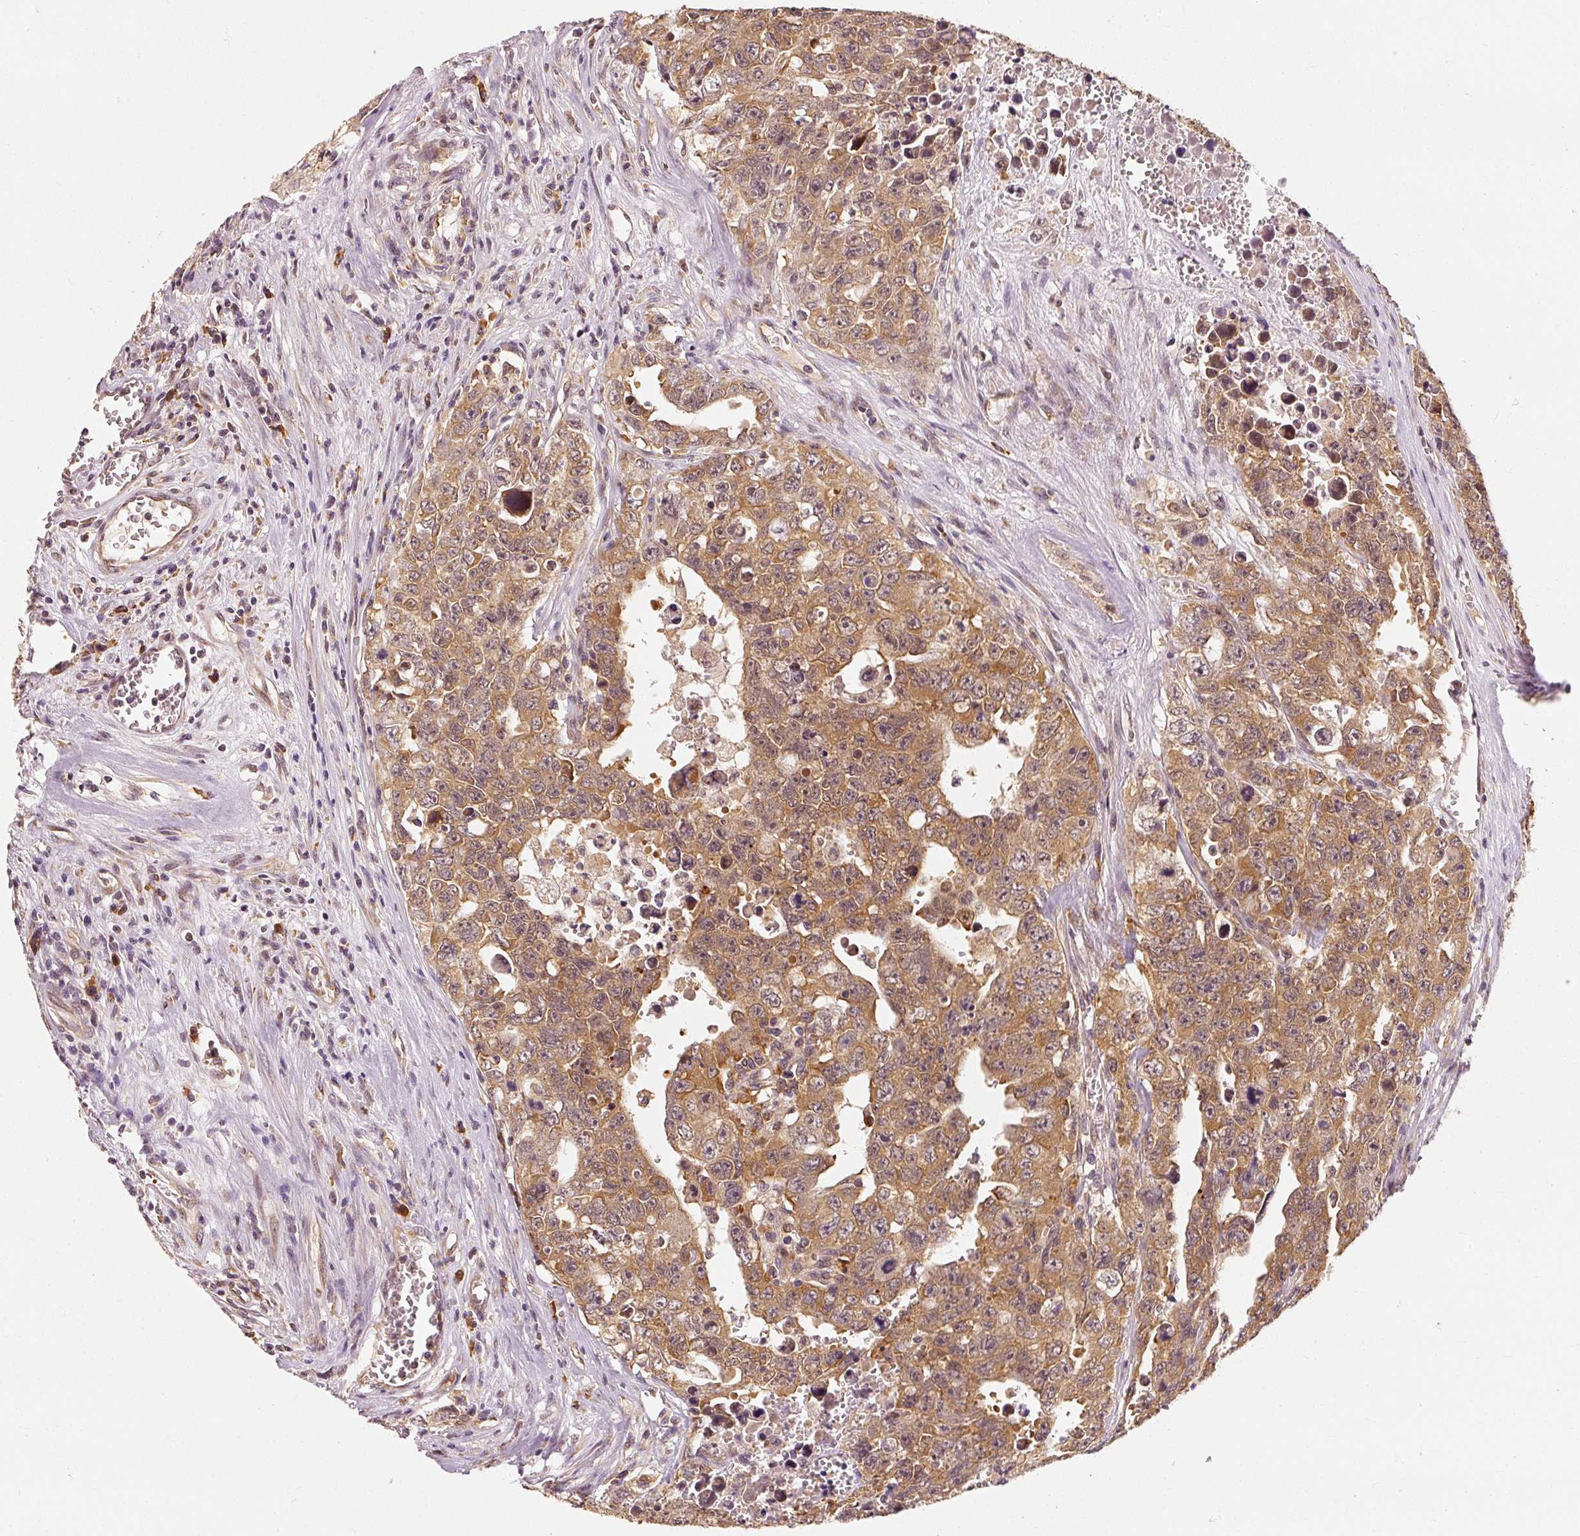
{"staining": {"intensity": "moderate", "quantity": ">75%", "location": "cytoplasmic/membranous"}, "tissue": "testis cancer", "cell_type": "Tumor cells", "image_type": "cancer", "snomed": [{"axis": "morphology", "description": "Carcinoma, Embryonal, NOS"}, {"axis": "topography", "description": "Testis"}], "caption": "The image shows staining of embryonal carcinoma (testis), revealing moderate cytoplasmic/membranous protein staining (brown color) within tumor cells.", "gene": "EEF1A2", "patient": {"sex": "male", "age": 24}}